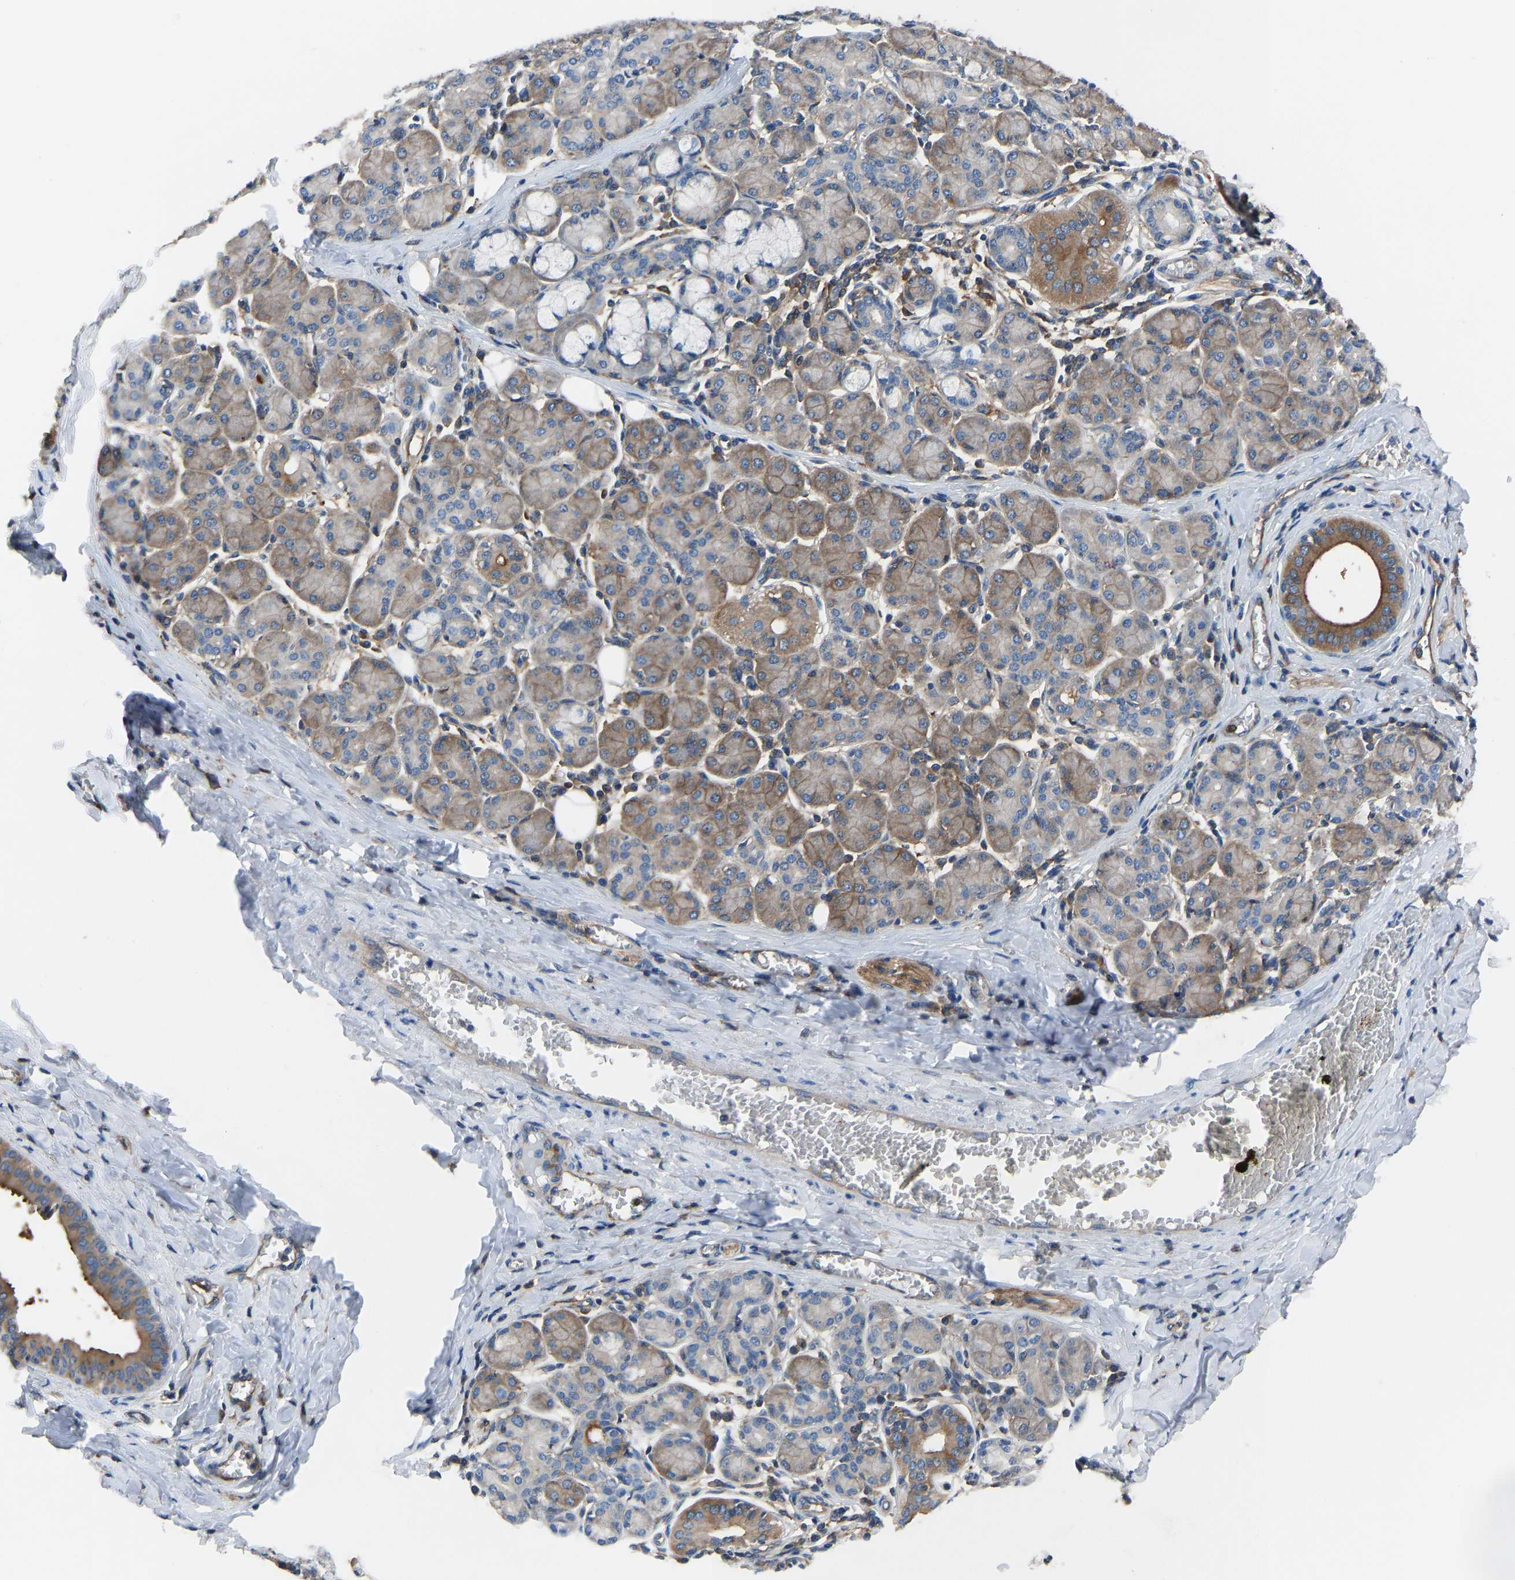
{"staining": {"intensity": "moderate", "quantity": "25%-75%", "location": "cytoplasmic/membranous"}, "tissue": "salivary gland", "cell_type": "Glandular cells", "image_type": "normal", "snomed": [{"axis": "morphology", "description": "Normal tissue, NOS"}, {"axis": "morphology", "description": "Inflammation, NOS"}, {"axis": "topography", "description": "Lymph node"}, {"axis": "topography", "description": "Salivary gland"}], "caption": "Immunohistochemical staining of normal salivary gland displays medium levels of moderate cytoplasmic/membranous expression in approximately 25%-75% of glandular cells. The staining was performed using DAB, with brown indicating positive protein expression. Nuclei are stained blue with hematoxylin.", "gene": "PRKAR1A", "patient": {"sex": "male", "age": 3}}